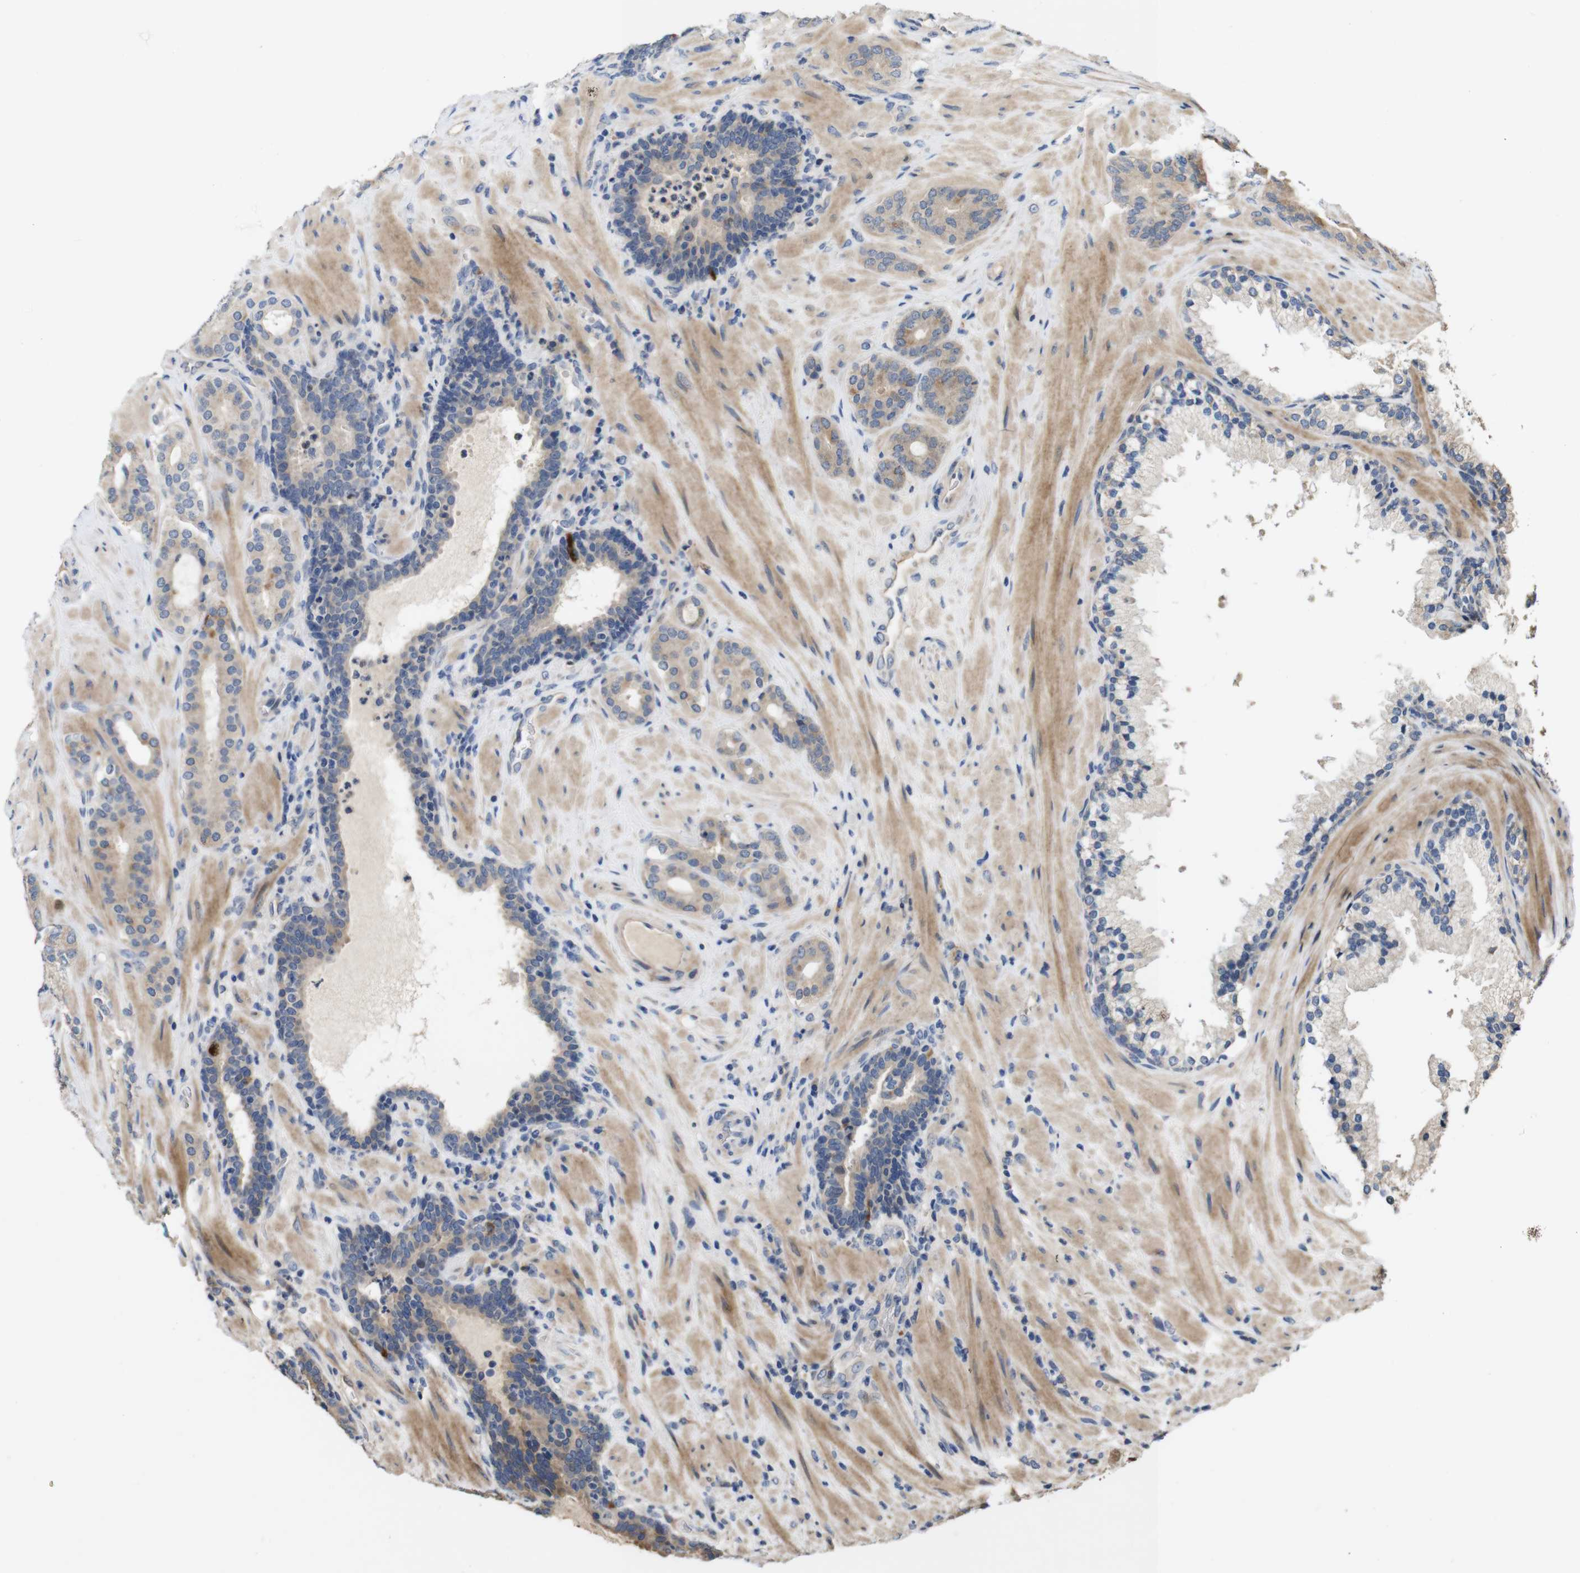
{"staining": {"intensity": "moderate", "quantity": "<25%", "location": "cytoplasmic/membranous"}, "tissue": "prostate cancer", "cell_type": "Tumor cells", "image_type": "cancer", "snomed": [{"axis": "morphology", "description": "Adenocarcinoma, Low grade"}, {"axis": "topography", "description": "Prostate"}], "caption": "Protein expression analysis of human prostate cancer reveals moderate cytoplasmic/membranous expression in approximately <25% of tumor cells.", "gene": "PCDHB10", "patient": {"sex": "male", "age": 63}}